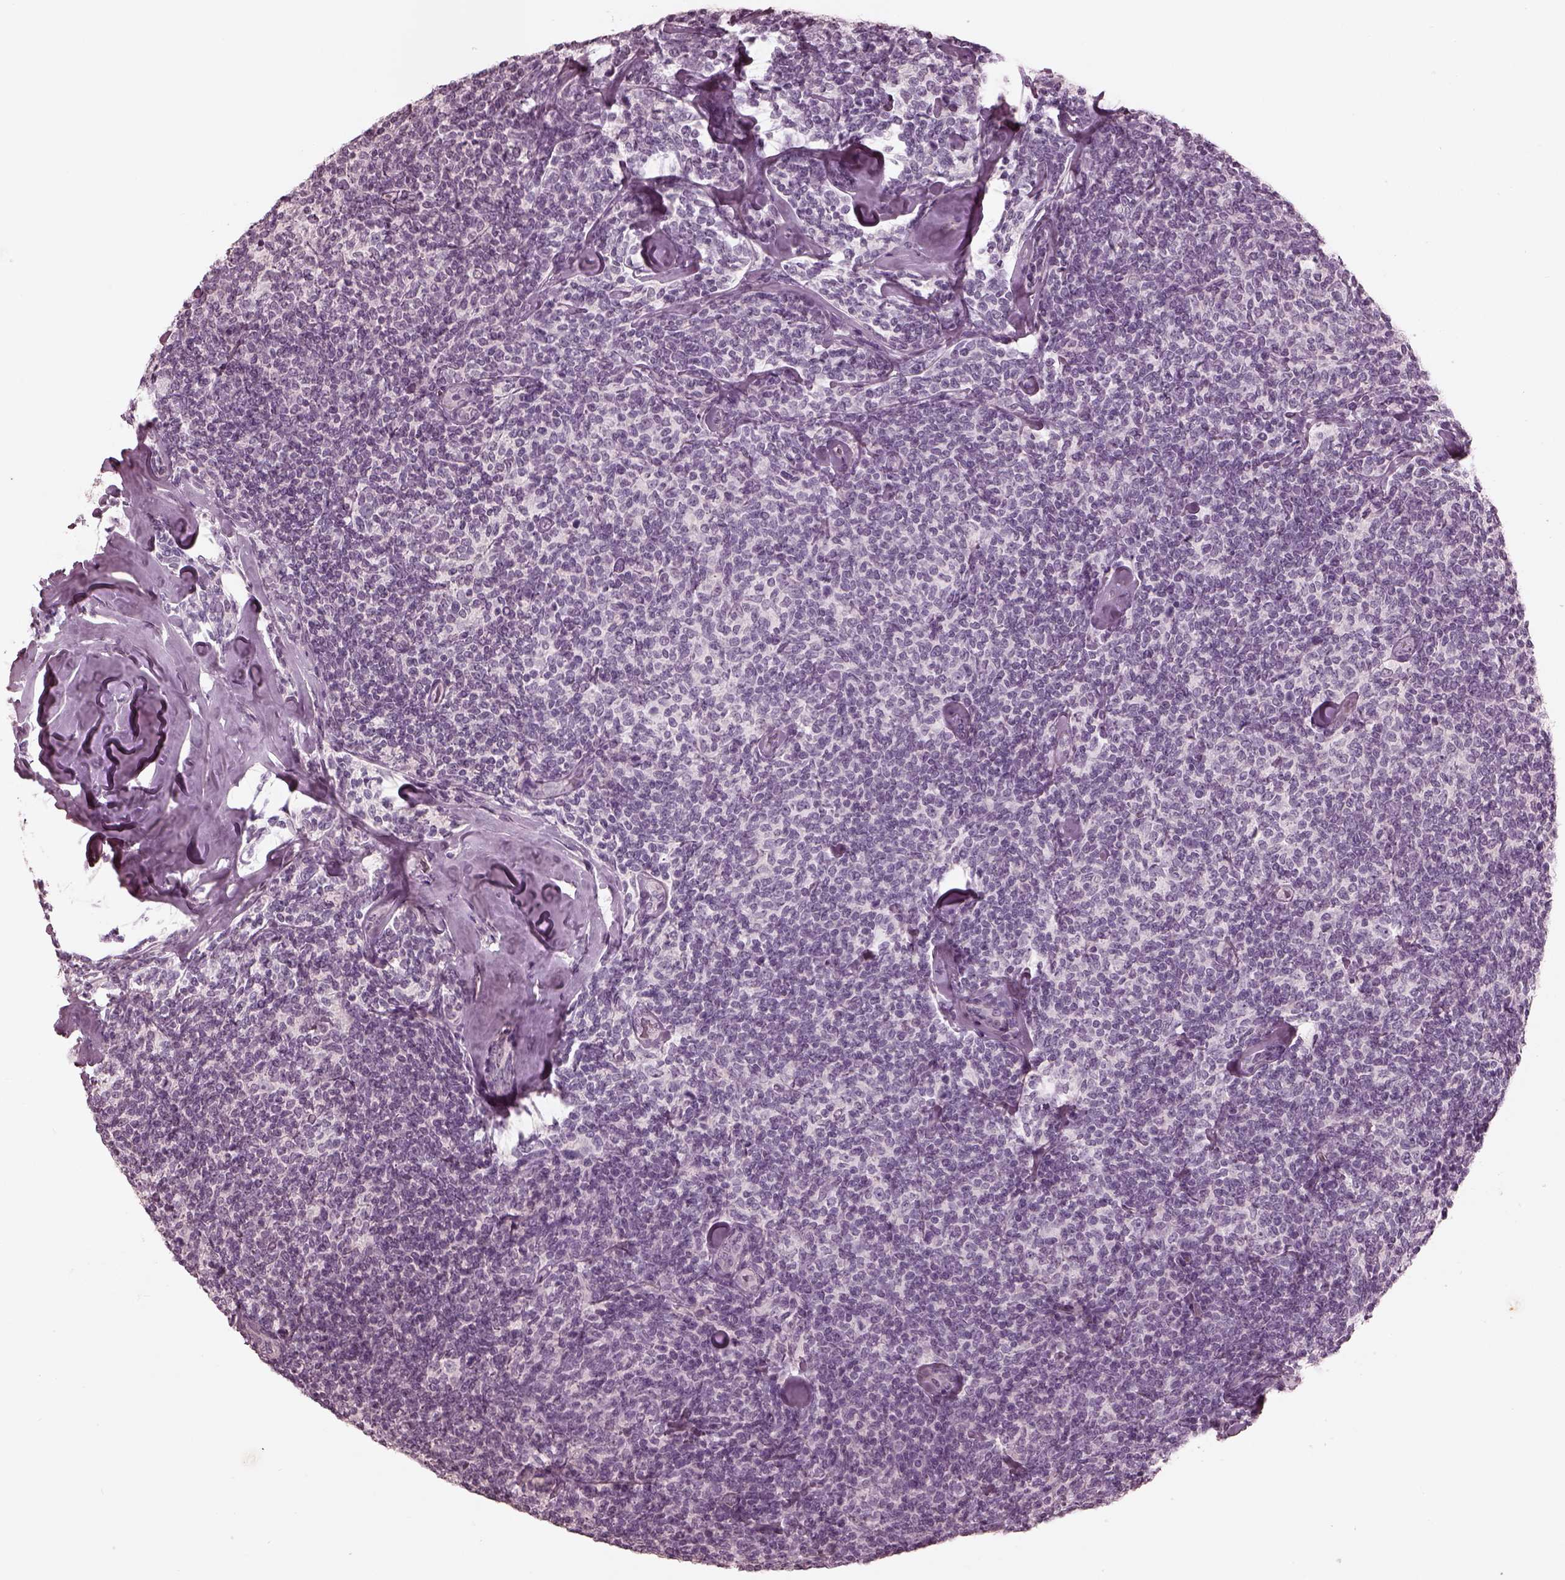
{"staining": {"intensity": "negative", "quantity": "none", "location": "none"}, "tissue": "lymphoma", "cell_type": "Tumor cells", "image_type": "cancer", "snomed": [{"axis": "morphology", "description": "Malignant lymphoma, non-Hodgkin's type, Low grade"}, {"axis": "topography", "description": "Lymph node"}], "caption": "This micrograph is of malignant lymphoma, non-Hodgkin's type (low-grade) stained with IHC to label a protein in brown with the nuclei are counter-stained blue. There is no expression in tumor cells.", "gene": "ADRB3", "patient": {"sex": "female", "age": 56}}